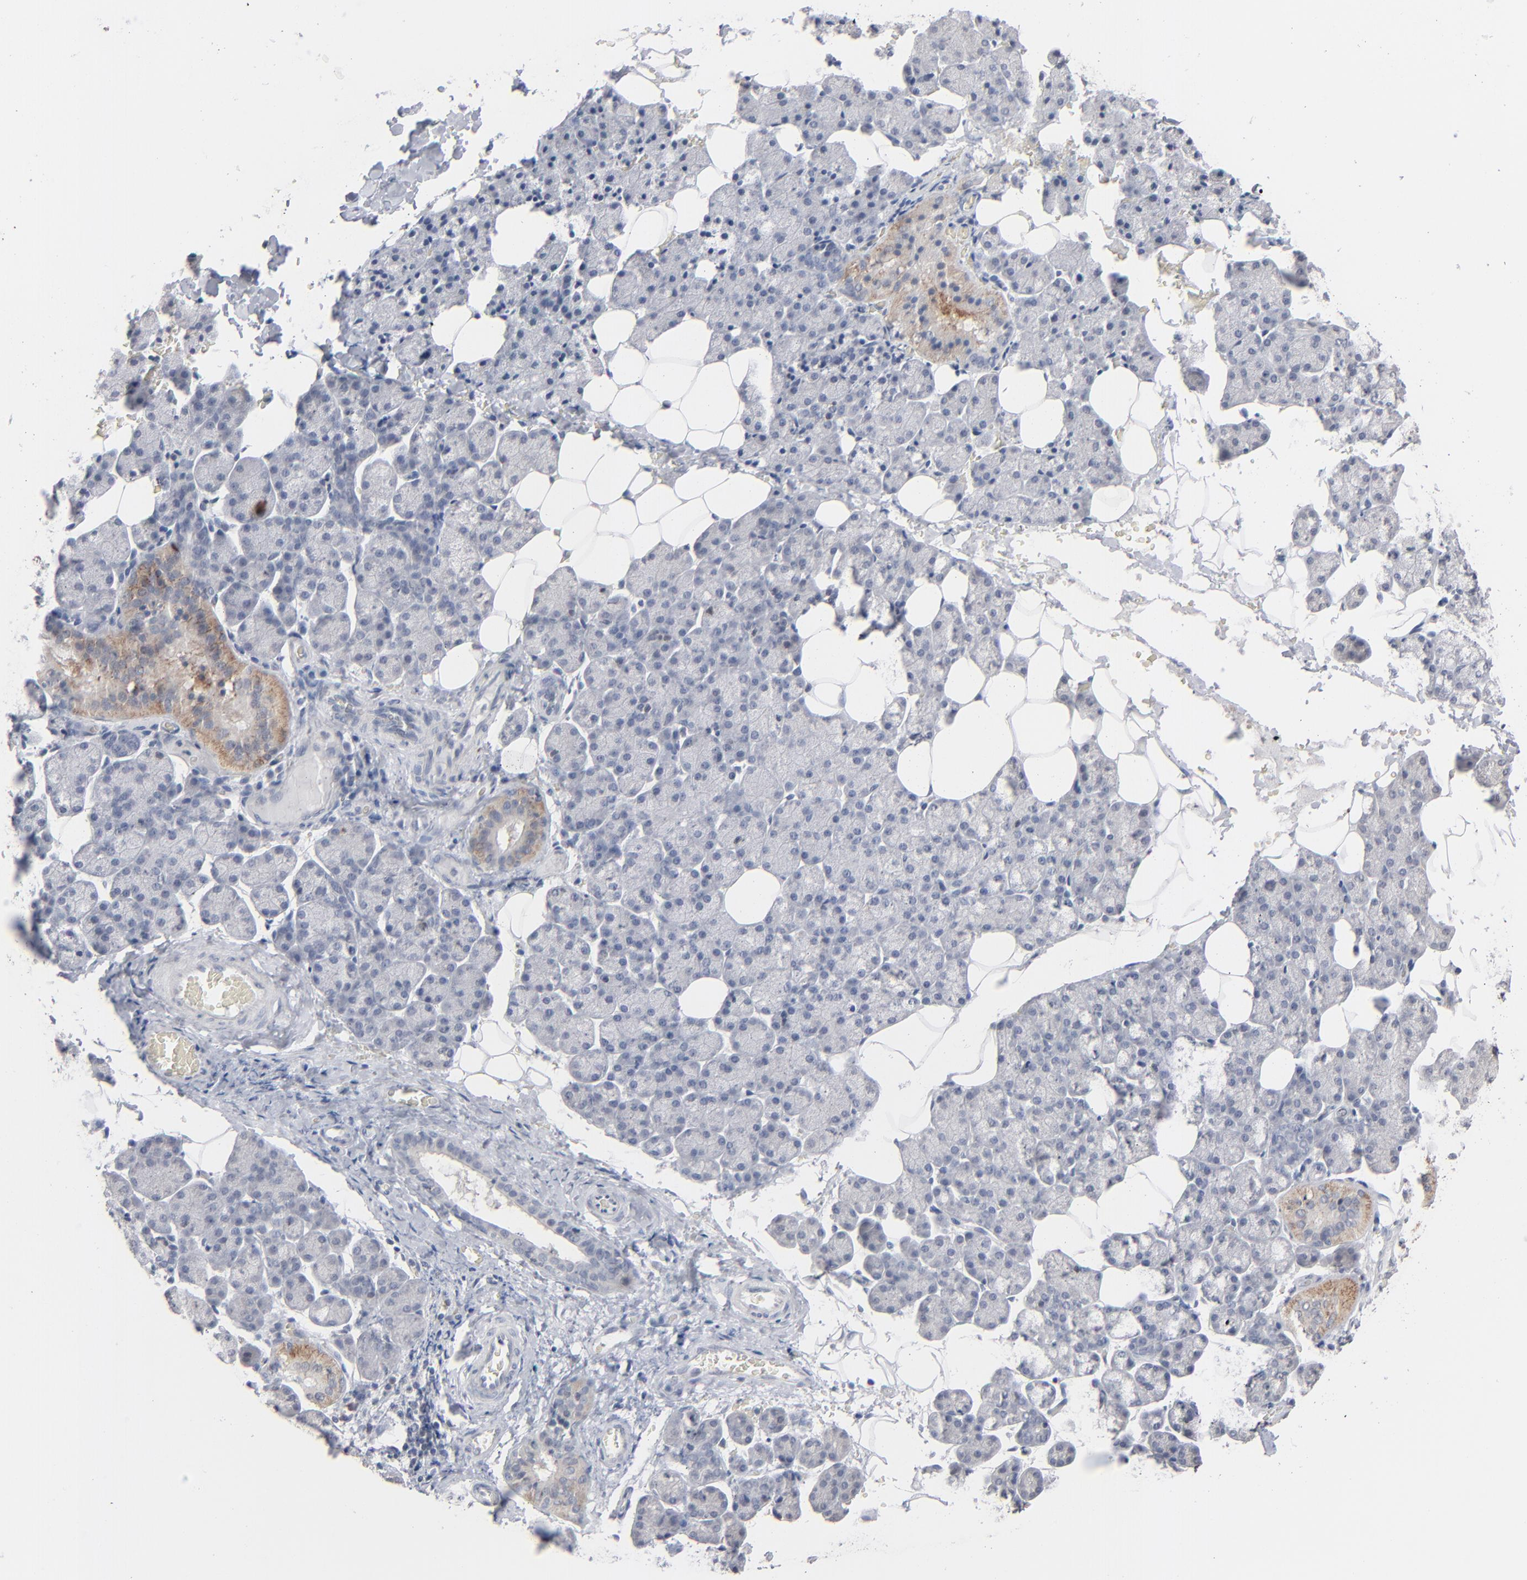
{"staining": {"intensity": "weak", "quantity": "<25%", "location": "cytoplasmic/membranous"}, "tissue": "salivary gland", "cell_type": "Glandular cells", "image_type": "normal", "snomed": [{"axis": "morphology", "description": "Normal tissue, NOS"}, {"axis": "topography", "description": "Lymph node"}, {"axis": "topography", "description": "Salivary gland"}], "caption": "This is an immunohistochemistry (IHC) micrograph of normal human salivary gland. There is no staining in glandular cells.", "gene": "STAT4", "patient": {"sex": "male", "age": 8}}